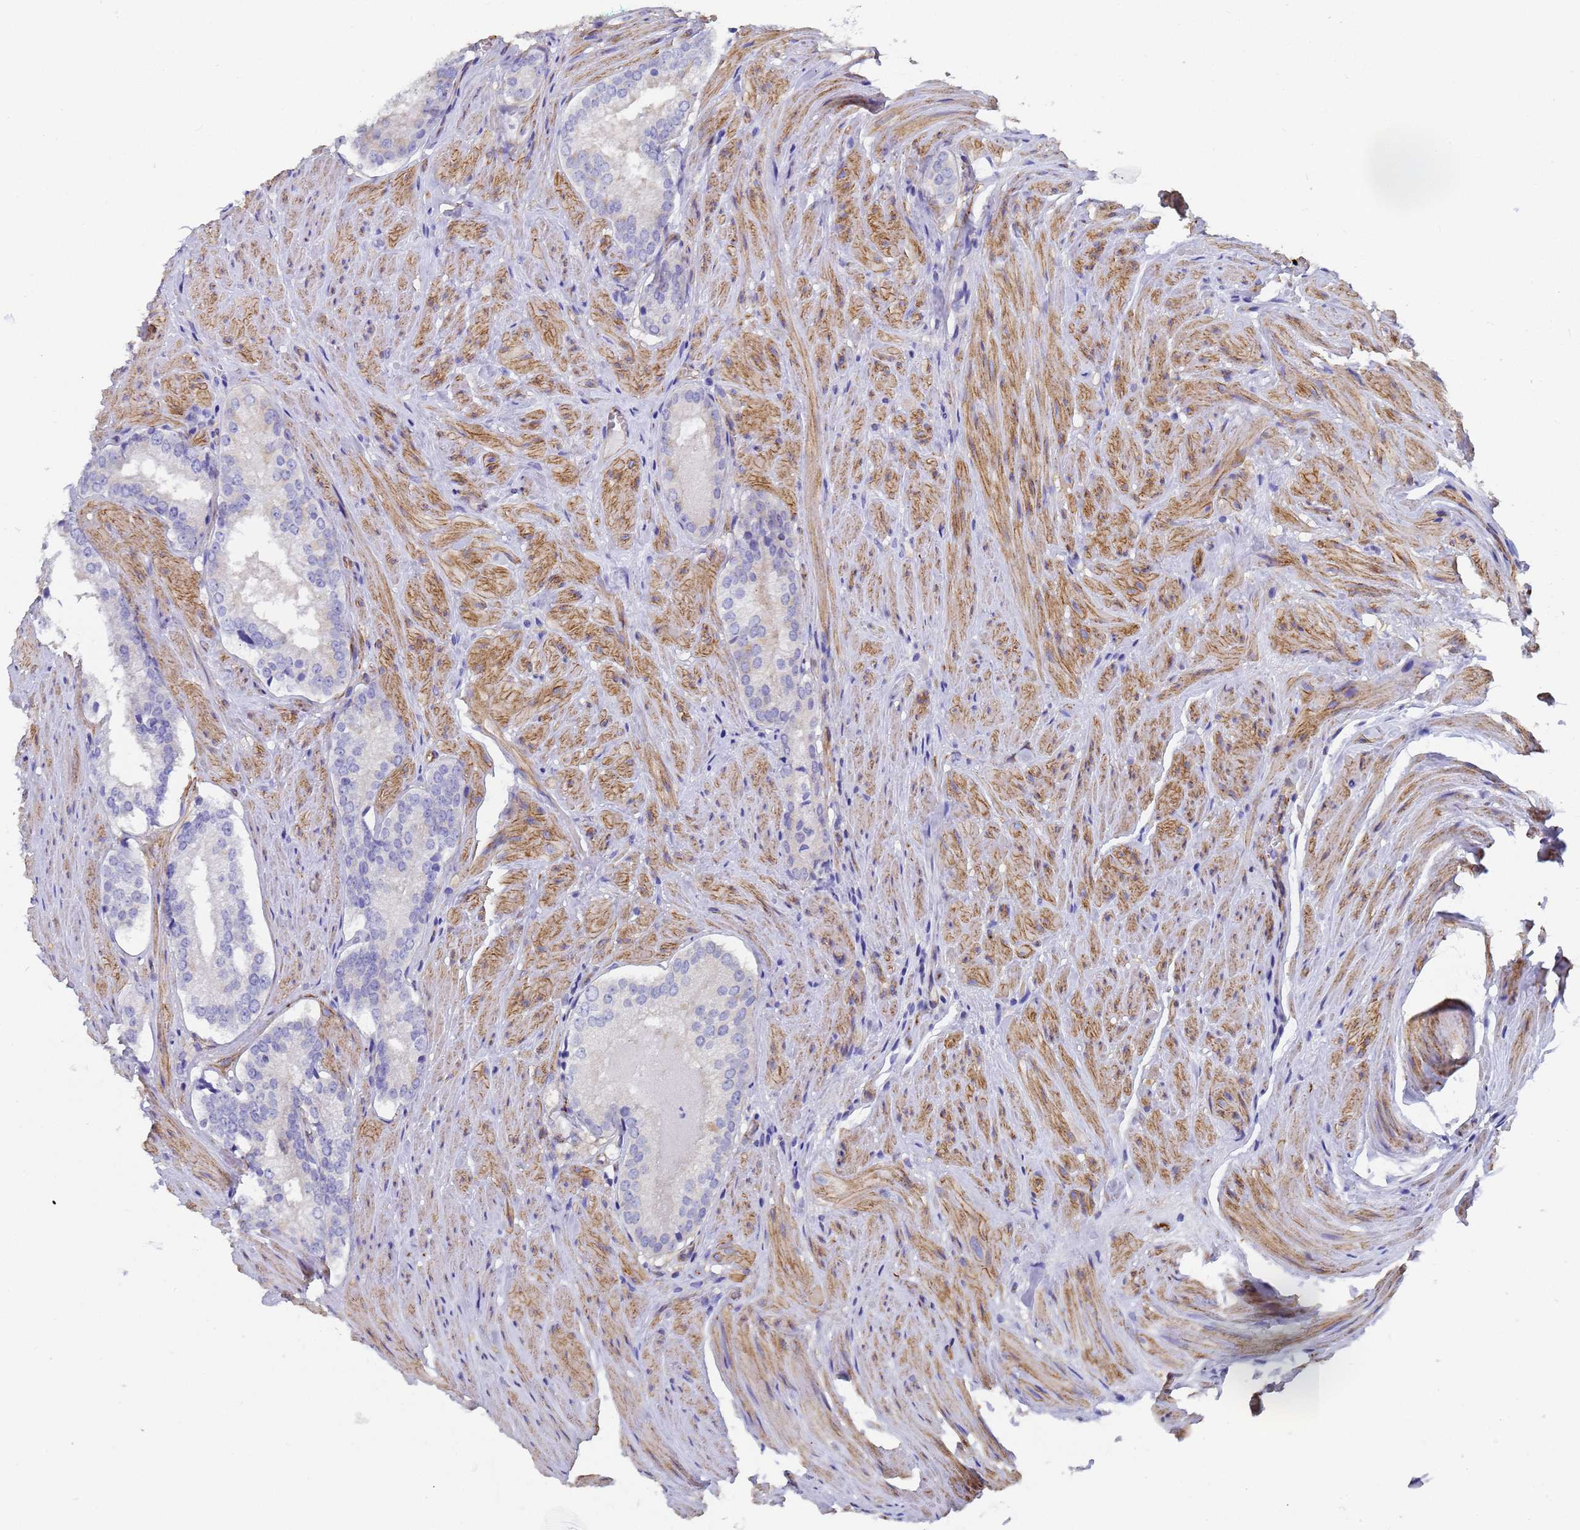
{"staining": {"intensity": "negative", "quantity": "none", "location": "none"}, "tissue": "prostate cancer", "cell_type": "Tumor cells", "image_type": "cancer", "snomed": [{"axis": "morphology", "description": "Adenocarcinoma, Low grade"}, {"axis": "topography", "description": "Prostate"}], "caption": "This is an immunohistochemistry photomicrograph of human prostate low-grade adenocarcinoma. There is no staining in tumor cells.", "gene": "TUBB1", "patient": {"sex": "male", "age": 54}}